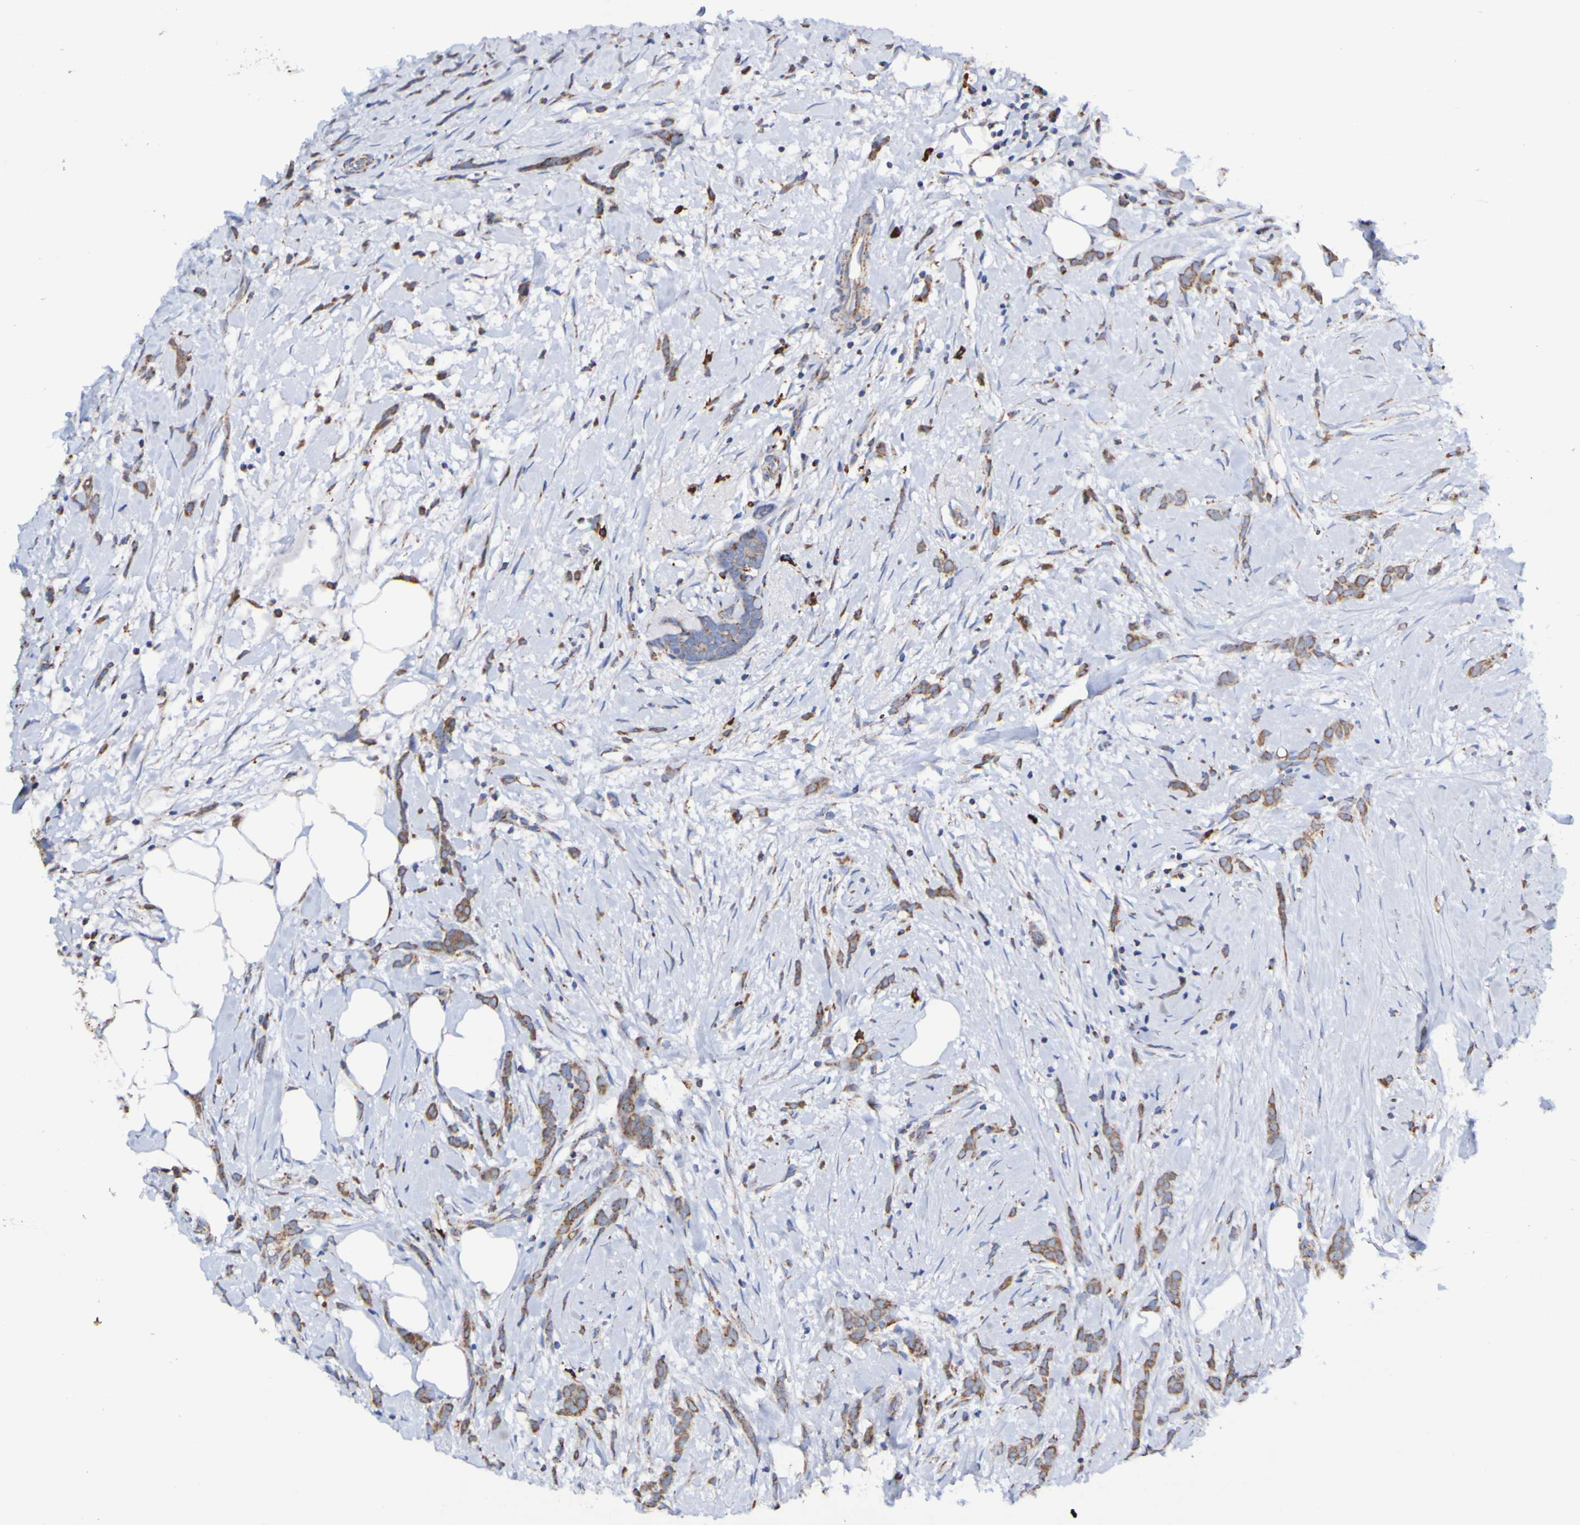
{"staining": {"intensity": "moderate", "quantity": ">75%", "location": "cytoplasmic/membranous"}, "tissue": "breast cancer", "cell_type": "Tumor cells", "image_type": "cancer", "snomed": [{"axis": "morphology", "description": "Lobular carcinoma, in situ"}, {"axis": "morphology", "description": "Lobular carcinoma"}, {"axis": "topography", "description": "Breast"}], "caption": "There is medium levels of moderate cytoplasmic/membranous positivity in tumor cells of breast cancer (lobular carcinoma), as demonstrated by immunohistochemical staining (brown color).", "gene": "IL18R1", "patient": {"sex": "female", "age": 41}}